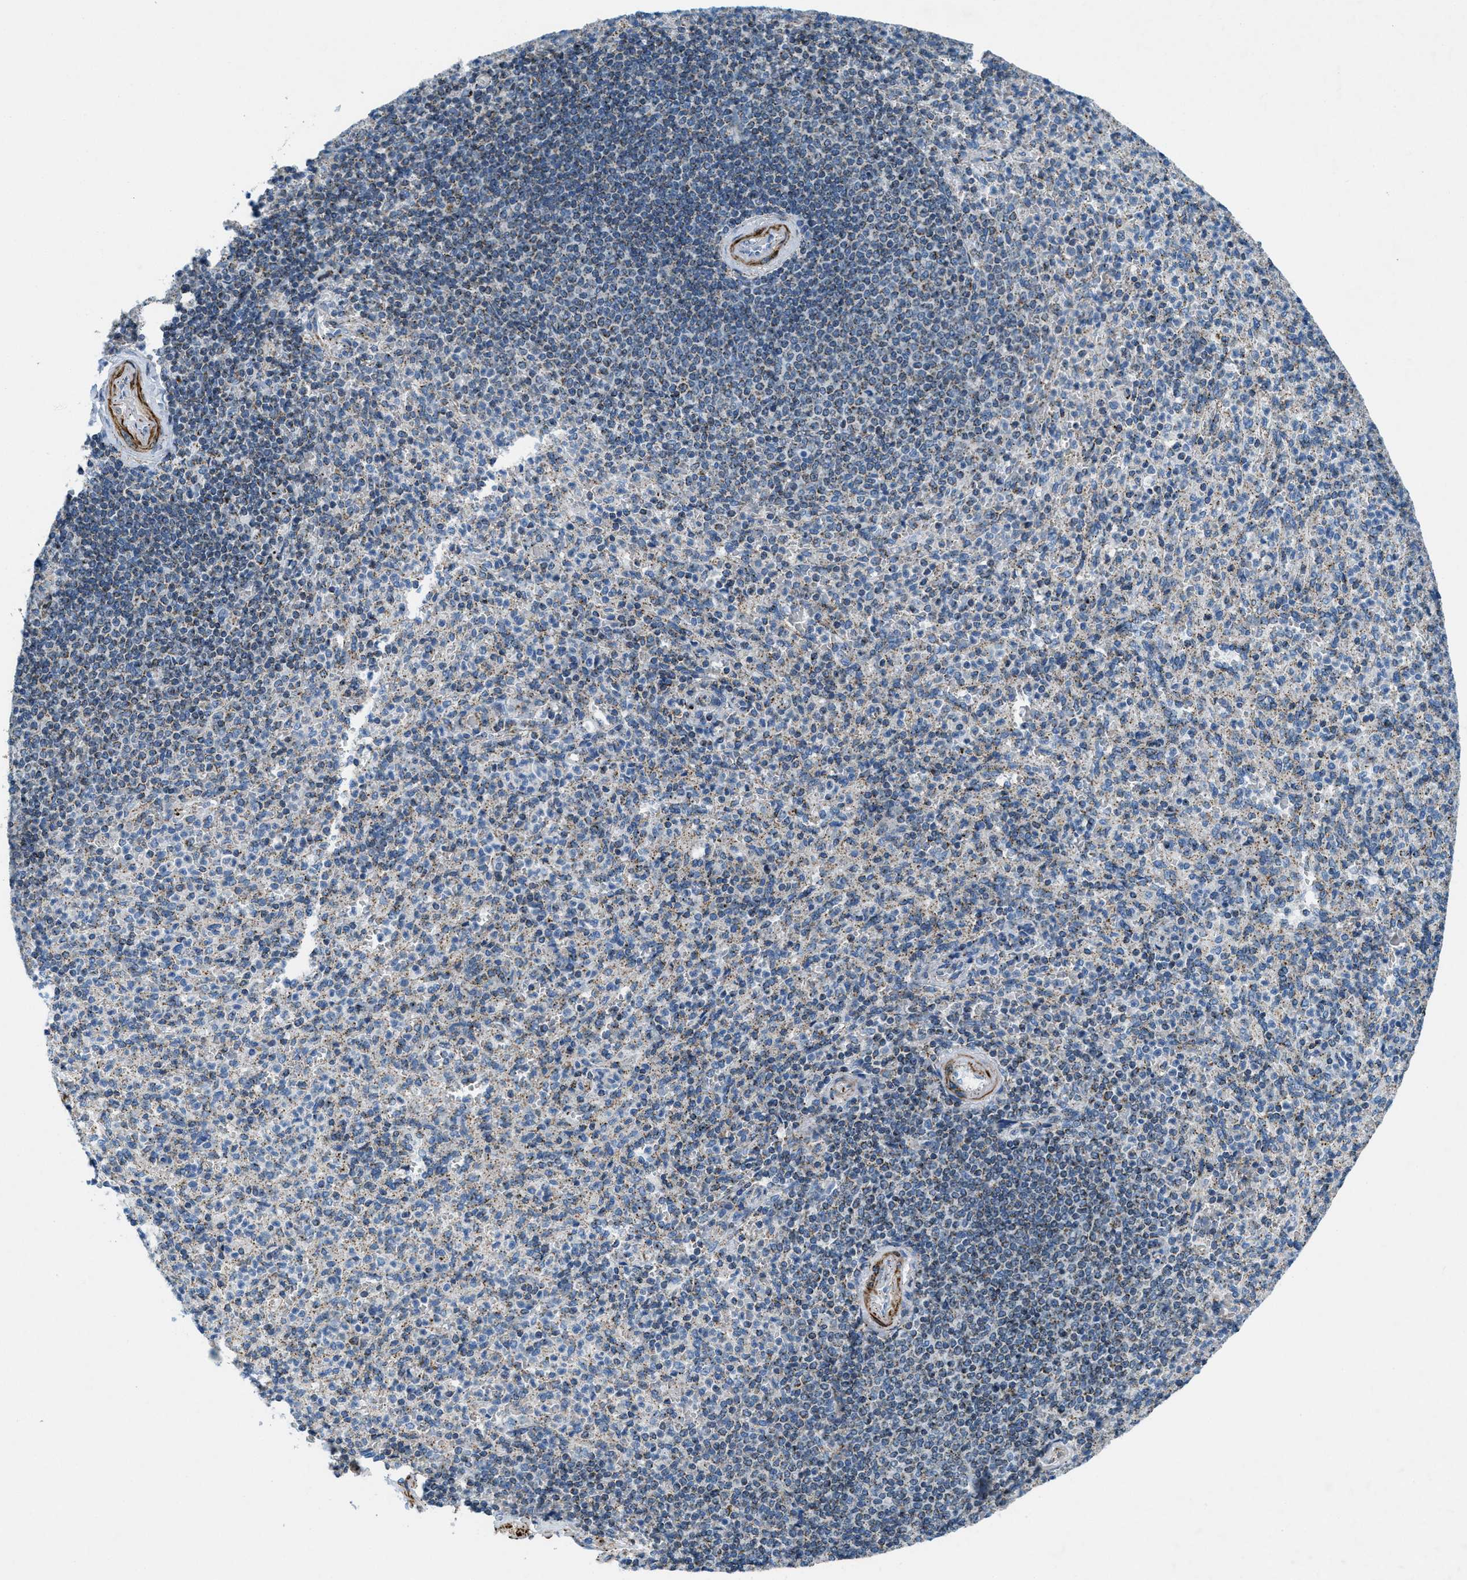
{"staining": {"intensity": "weak", "quantity": "25%-75%", "location": "cytoplasmic/membranous"}, "tissue": "spleen", "cell_type": "Cells in red pulp", "image_type": "normal", "snomed": [{"axis": "morphology", "description": "Normal tissue, NOS"}, {"axis": "topography", "description": "Spleen"}], "caption": "Protein expression by IHC demonstrates weak cytoplasmic/membranous expression in approximately 25%-75% of cells in red pulp in normal spleen.", "gene": "MFSD13A", "patient": {"sex": "male", "age": 36}}